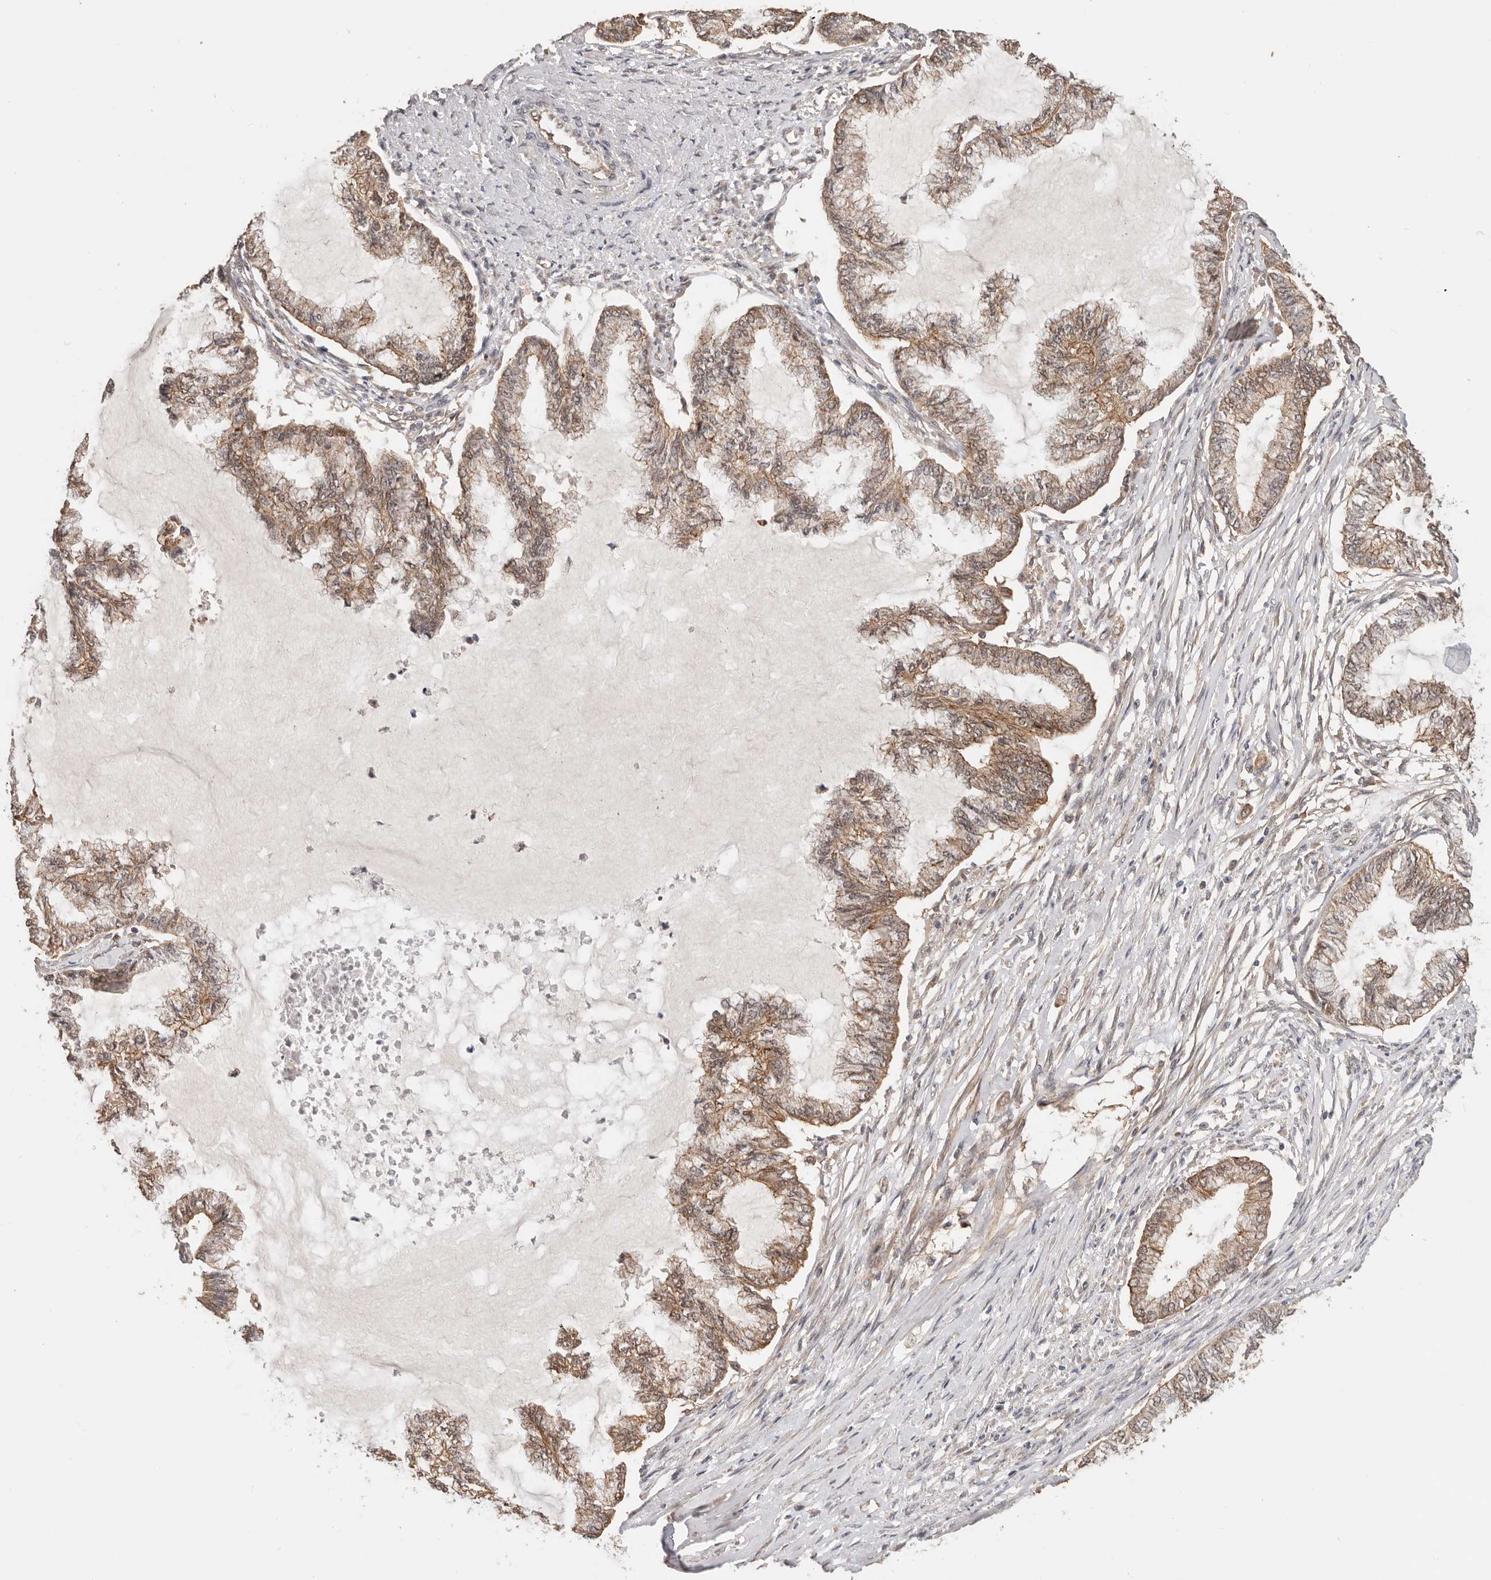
{"staining": {"intensity": "moderate", "quantity": ">75%", "location": "cytoplasmic/membranous"}, "tissue": "endometrial cancer", "cell_type": "Tumor cells", "image_type": "cancer", "snomed": [{"axis": "morphology", "description": "Adenocarcinoma, NOS"}, {"axis": "topography", "description": "Endometrium"}], "caption": "Moderate cytoplasmic/membranous protein positivity is identified in about >75% of tumor cells in endometrial cancer (adenocarcinoma). (DAB (3,3'-diaminobenzidine) IHC, brown staining for protein, blue staining for nuclei).", "gene": "AFDN", "patient": {"sex": "female", "age": 86}}